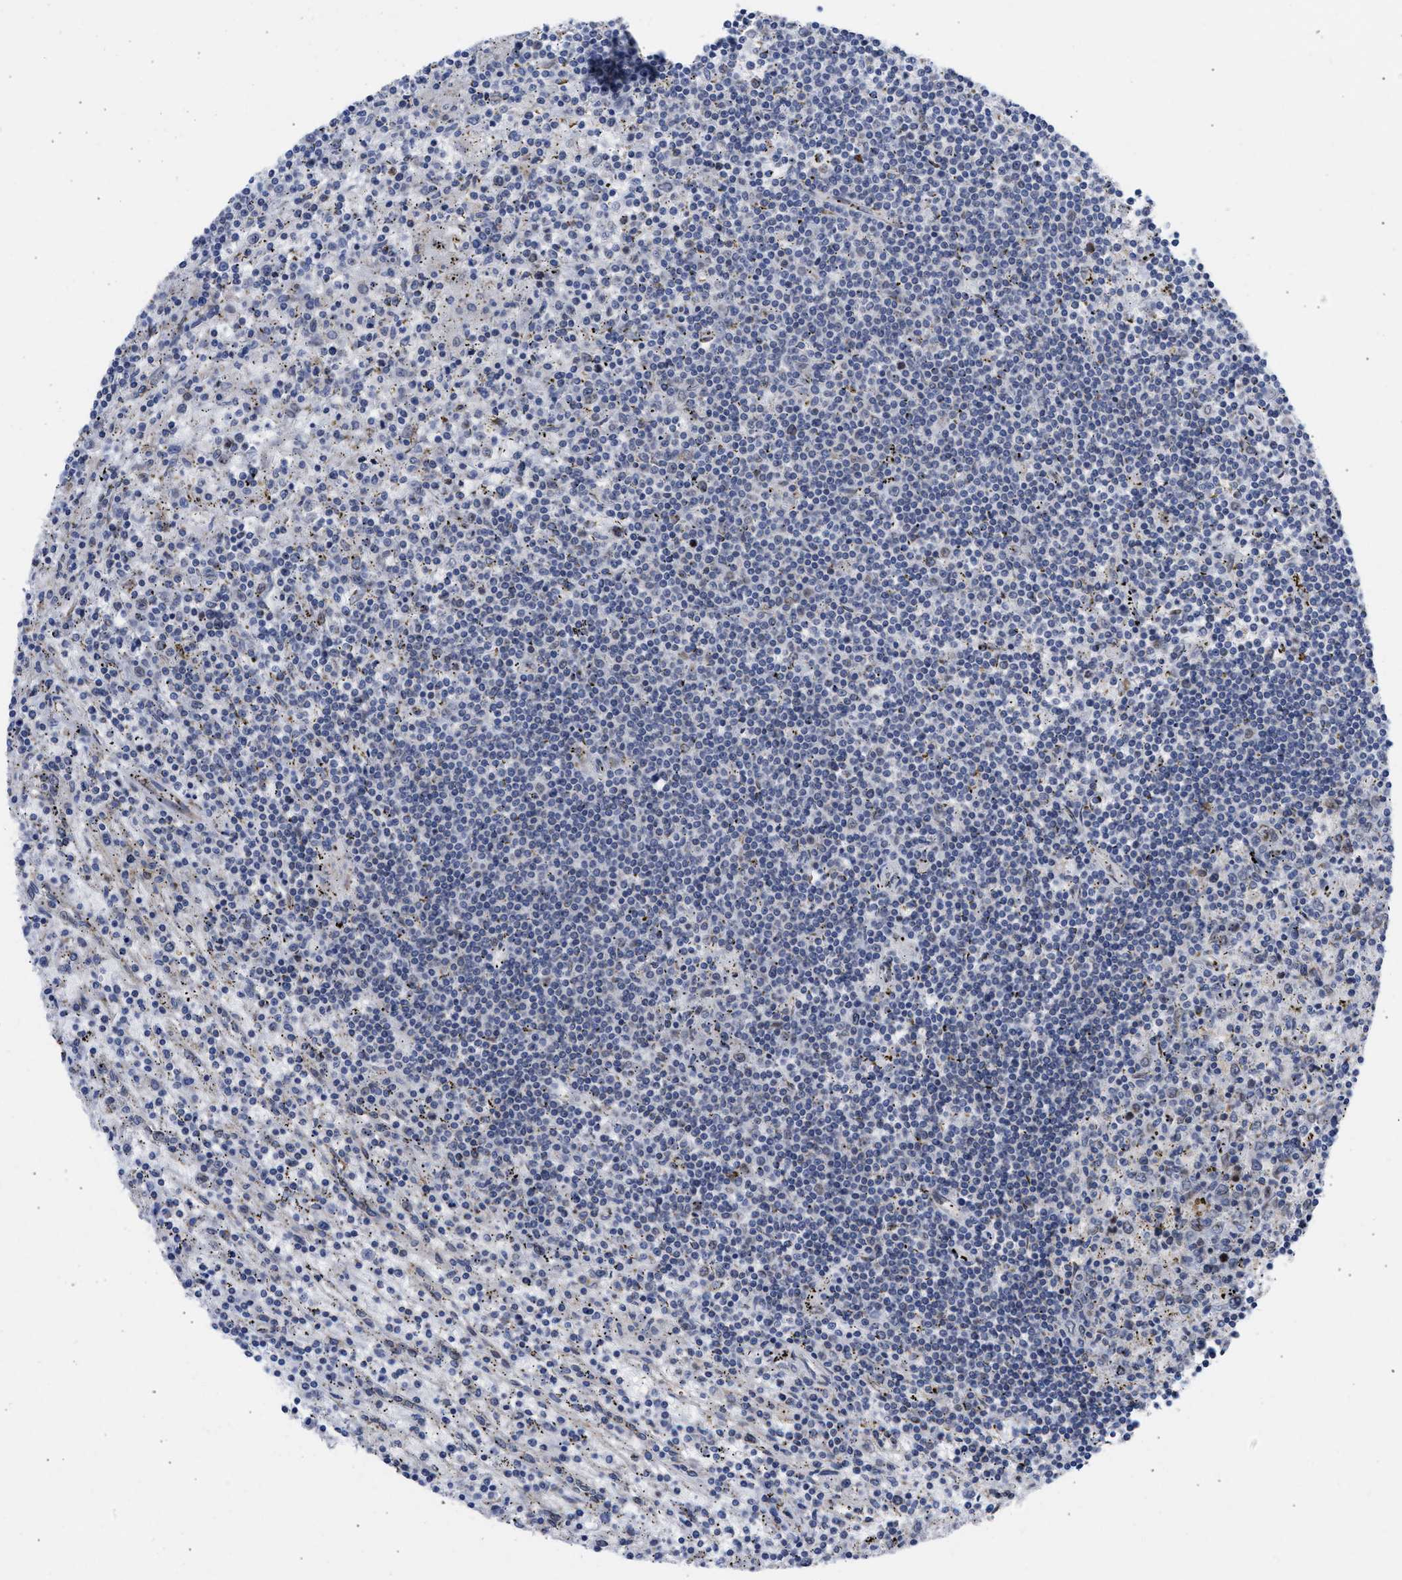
{"staining": {"intensity": "negative", "quantity": "none", "location": "none"}, "tissue": "lymphoma", "cell_type": "Tumor cells", "image_type": "cancer", "snomed": [{"axis": "morphology", "description": "Malignant lymphoma, non-Hodgkin's type, Low grade"}, {"axis": "topography", "description": "Spleen"}], "caption": "Immunohistochemistry of low-grade malignant lymphoma, non-Hodgkin's type displays no positivity in tumor cells.", "gene": "NUP35", "patient": {"sex": "male", "age": 76}}